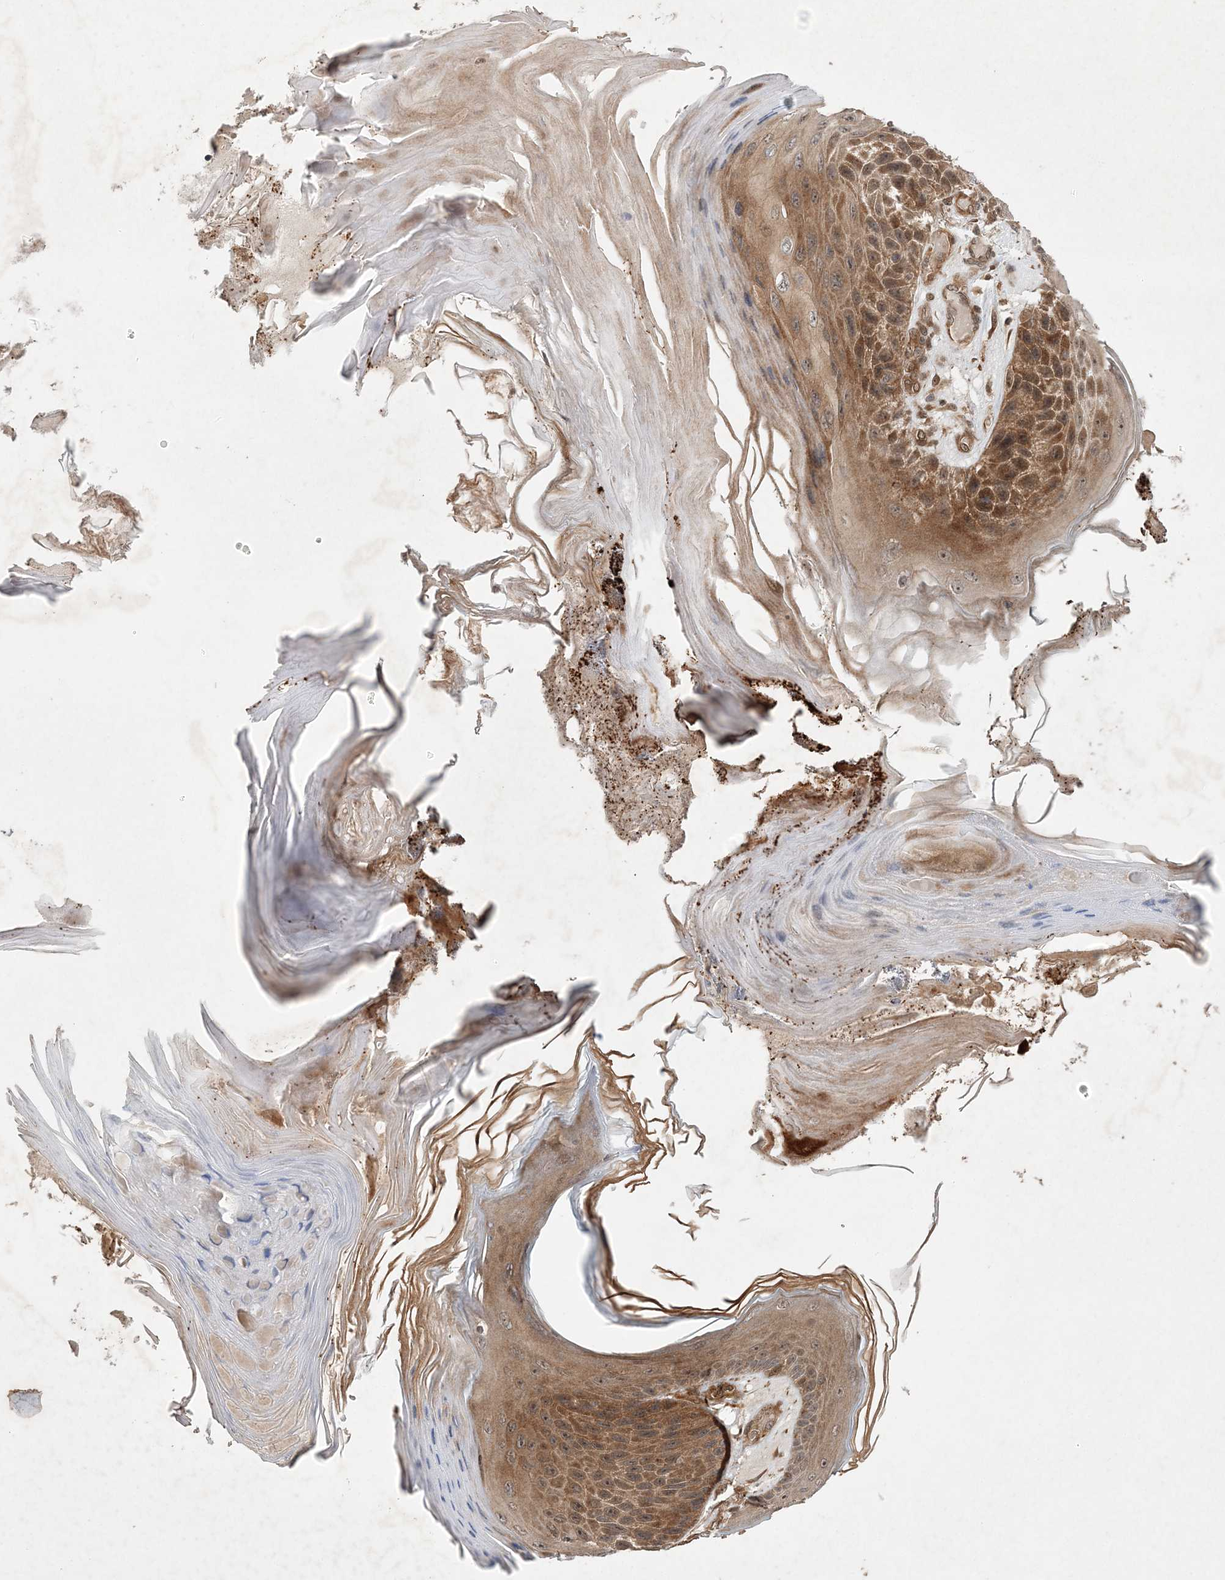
{"staining": {"intensity": "moderate", "quantity": ">75%", "location": "cytoplasmic/membranous,nuclear"}, "tissue": "skin cancer", "cell_type": "Tumor cells", "image_type": "cancer", "snomed": [{"axis": "morphology", "description": "Squamous cell carcinoma, NOS"}, {"axis": "topography", "description": "Skin"}], "caption": "A micrograph of human skin cancer stained for a protein reveals moderate cytoplasmic/membranous and nuclear brown staining in tumor cells.", "gene": "UBTD2", "patient": {"sex": "female", "age": 88}}